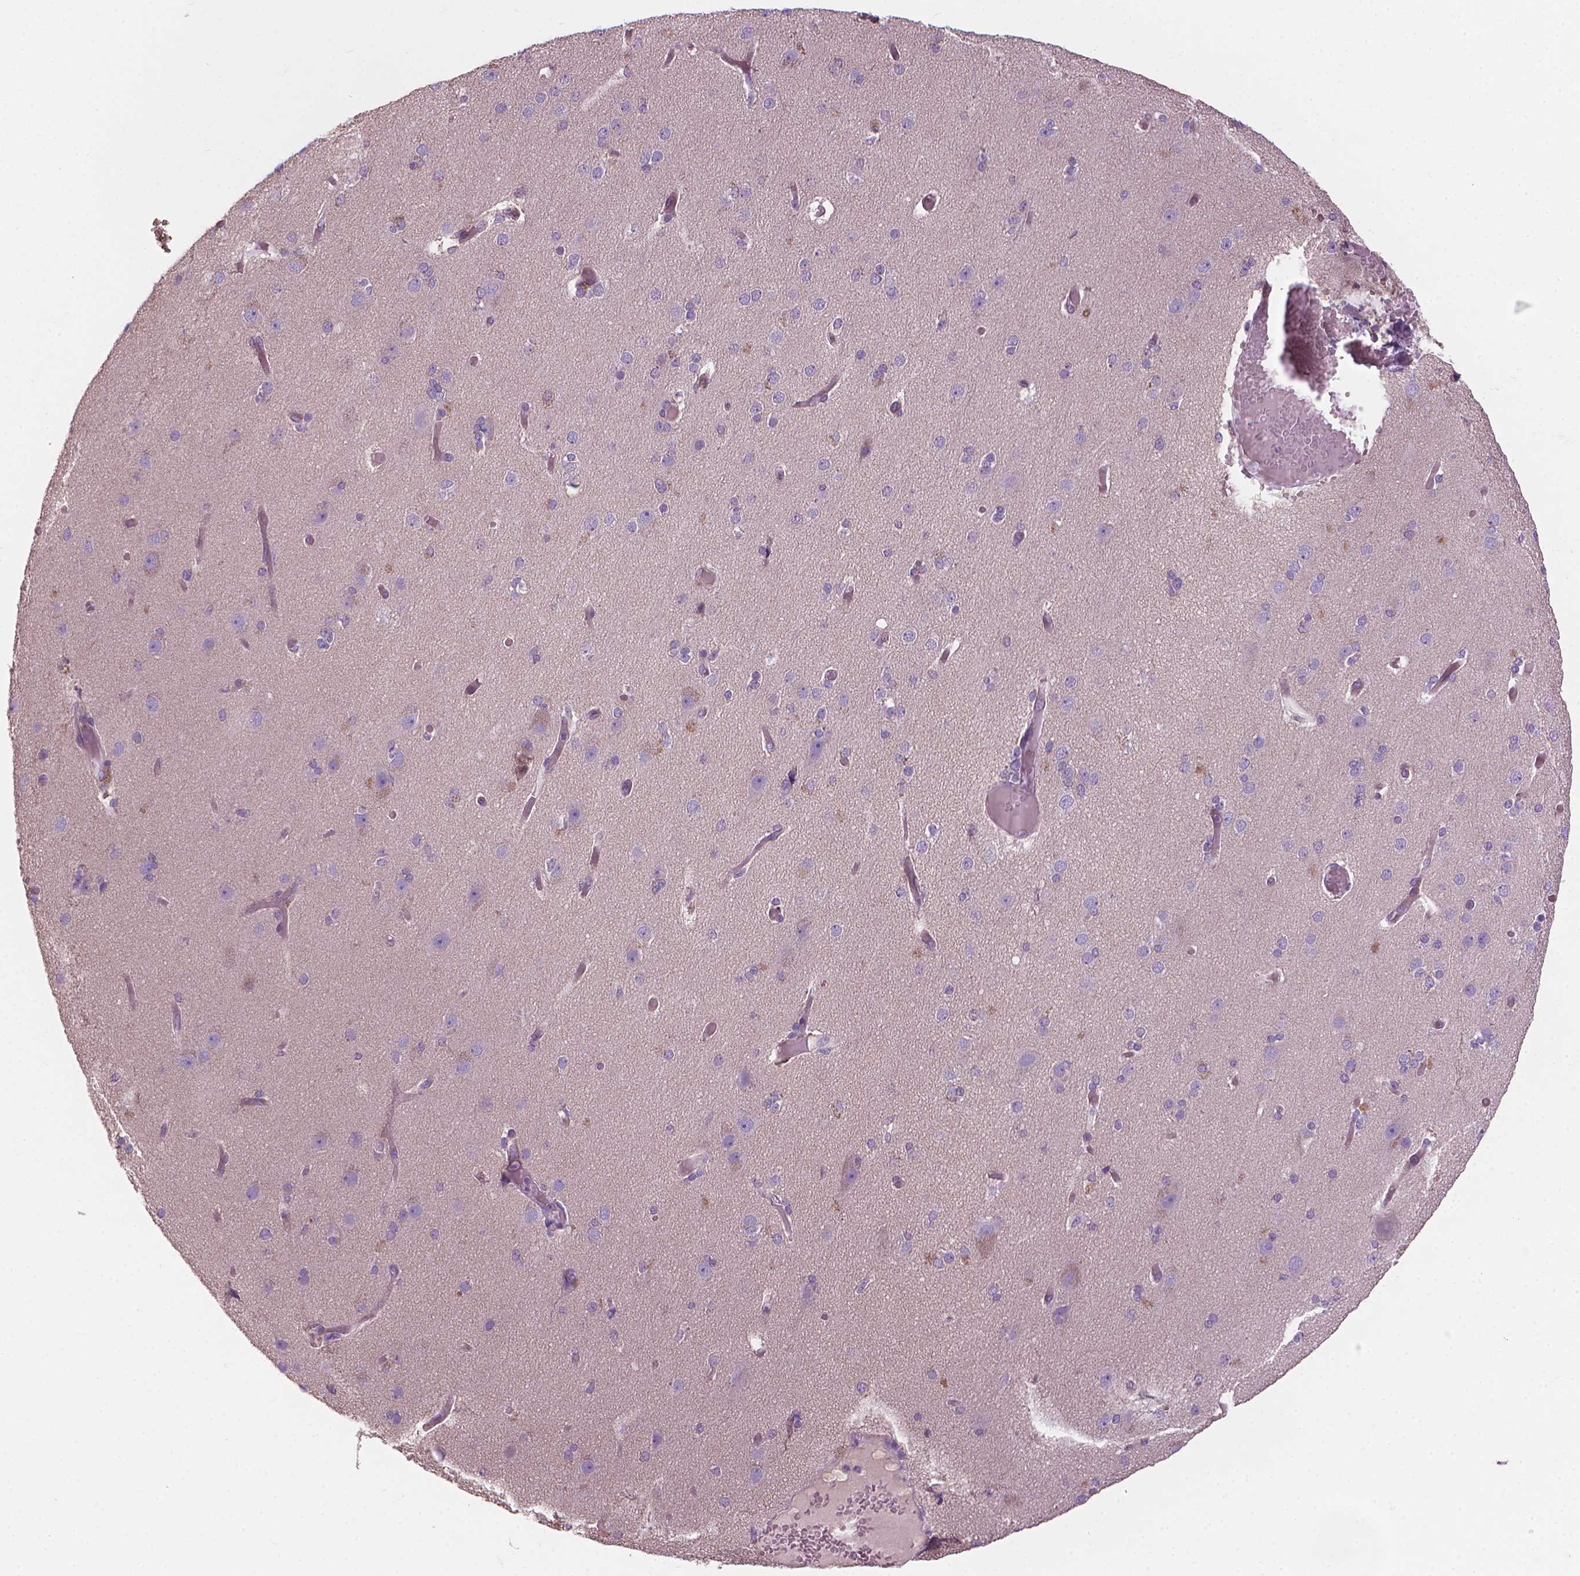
{"staining": {"intensity": "negative", "quantity": "none", "location": "none"}, "tissue": "cerebral cortex", "cell_type": "Endothelial cells", "image_type": "normal", "snomed": [{"axis": "morphology", "description": "Normal tissue, NOS"}, {"axis": "morphology", "description": "Glioma, malignant, High grade"}, {"axis": "topography", "description": "Cerebral cortex"}], "caption": "This is an IHC photomicrograph of benign human cerebral cortex. There is no positivity in endothelial cells.", "gene": "RIIAD1", "patient": {"sex": "male", "age": 71}}